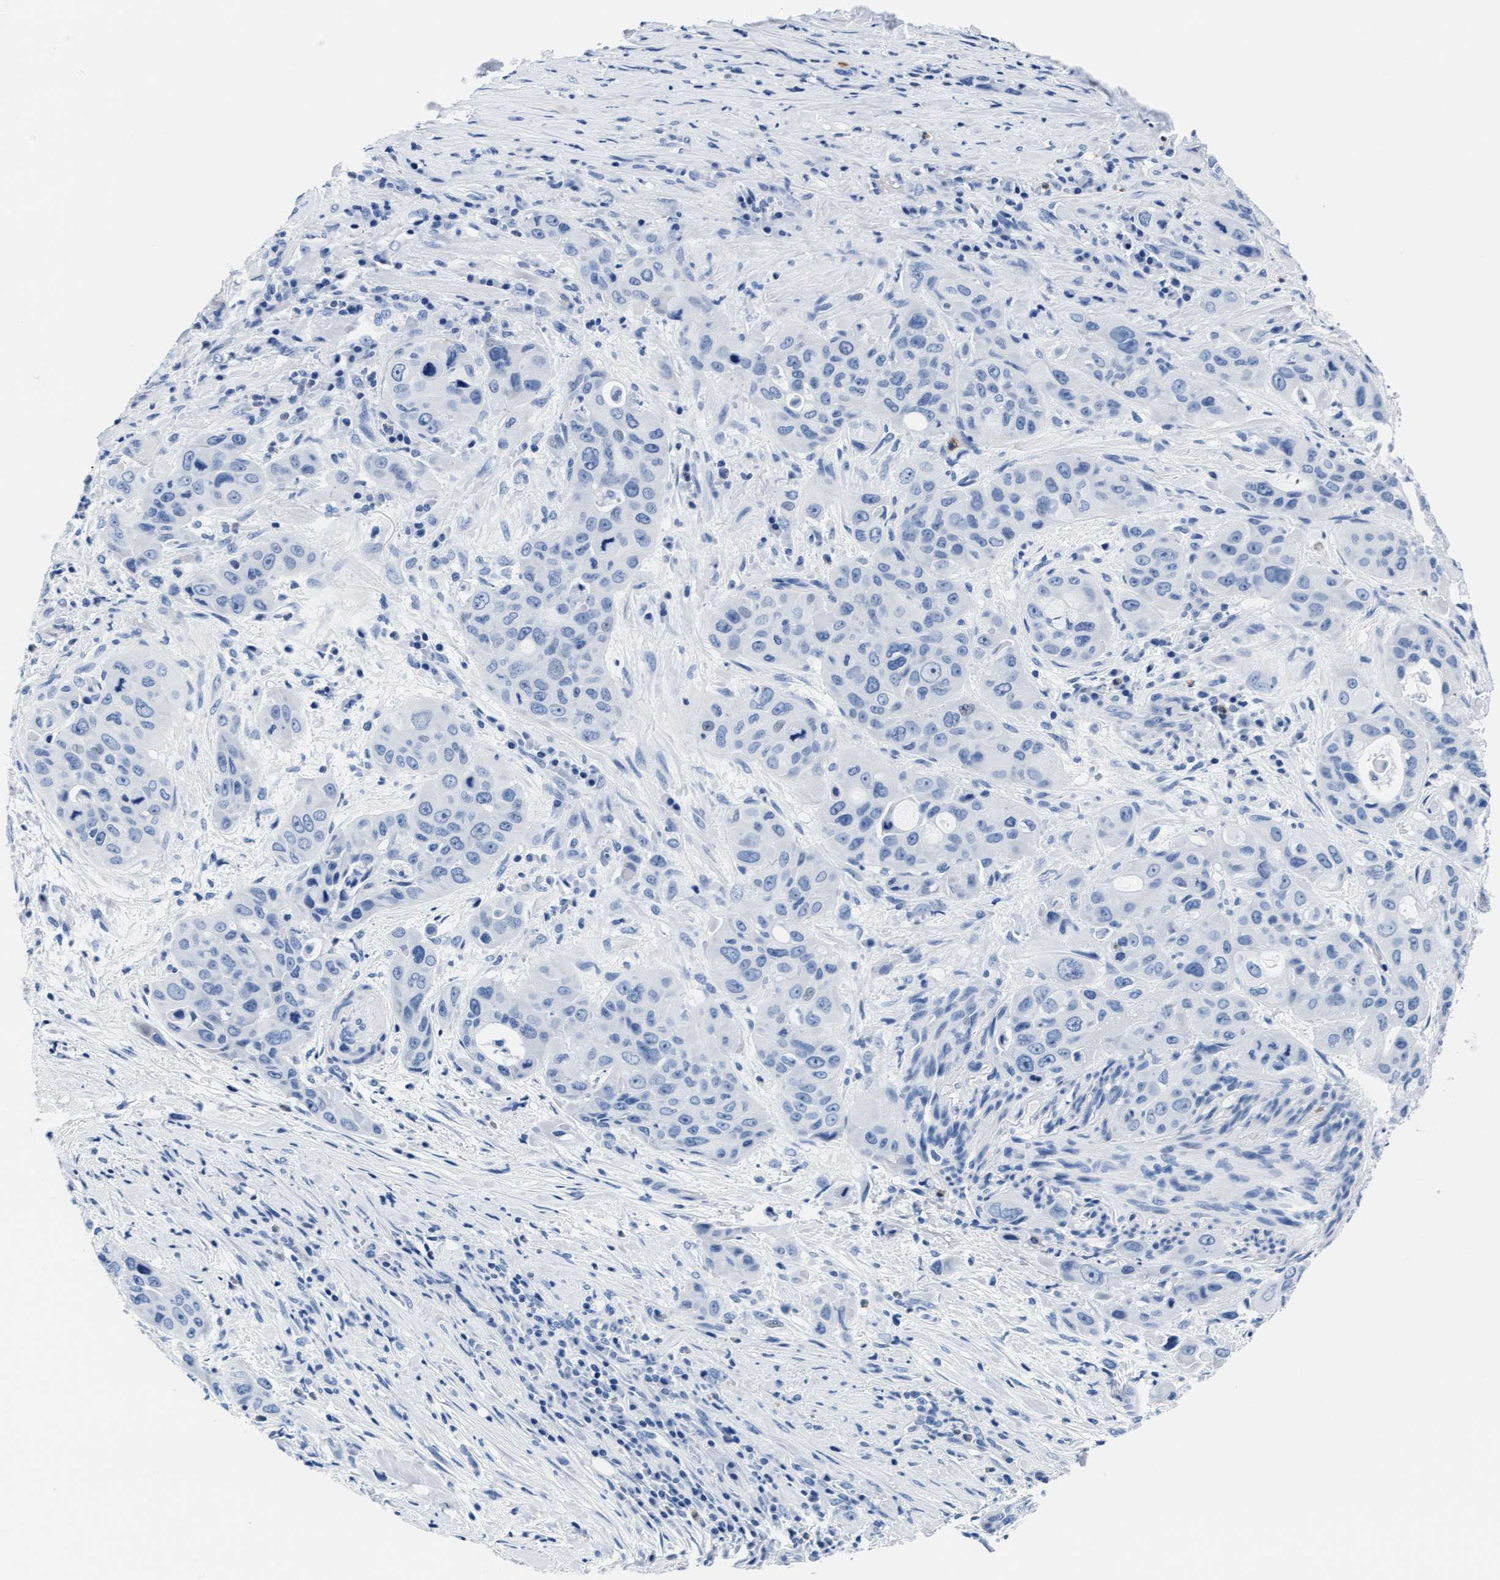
{"staining": {"intensity": "negative", "quantity": "none", "location": "none"}, "tissue": "pancreatic cancer", "cell_type": "Tumor cells", "image_type": "cancer", "snomed": [{"axis": "morphology", "description": "Adenocarcinoma, NOS"}, {"axis": "topography", "description": "Pancreas"}], "caption": "Pancreatic cancer stained for a protein using immunohistochemistry exhibits no staining tumor cells.", "gene": "MMP8", "patient": {"sex": "male", "age": 53}}